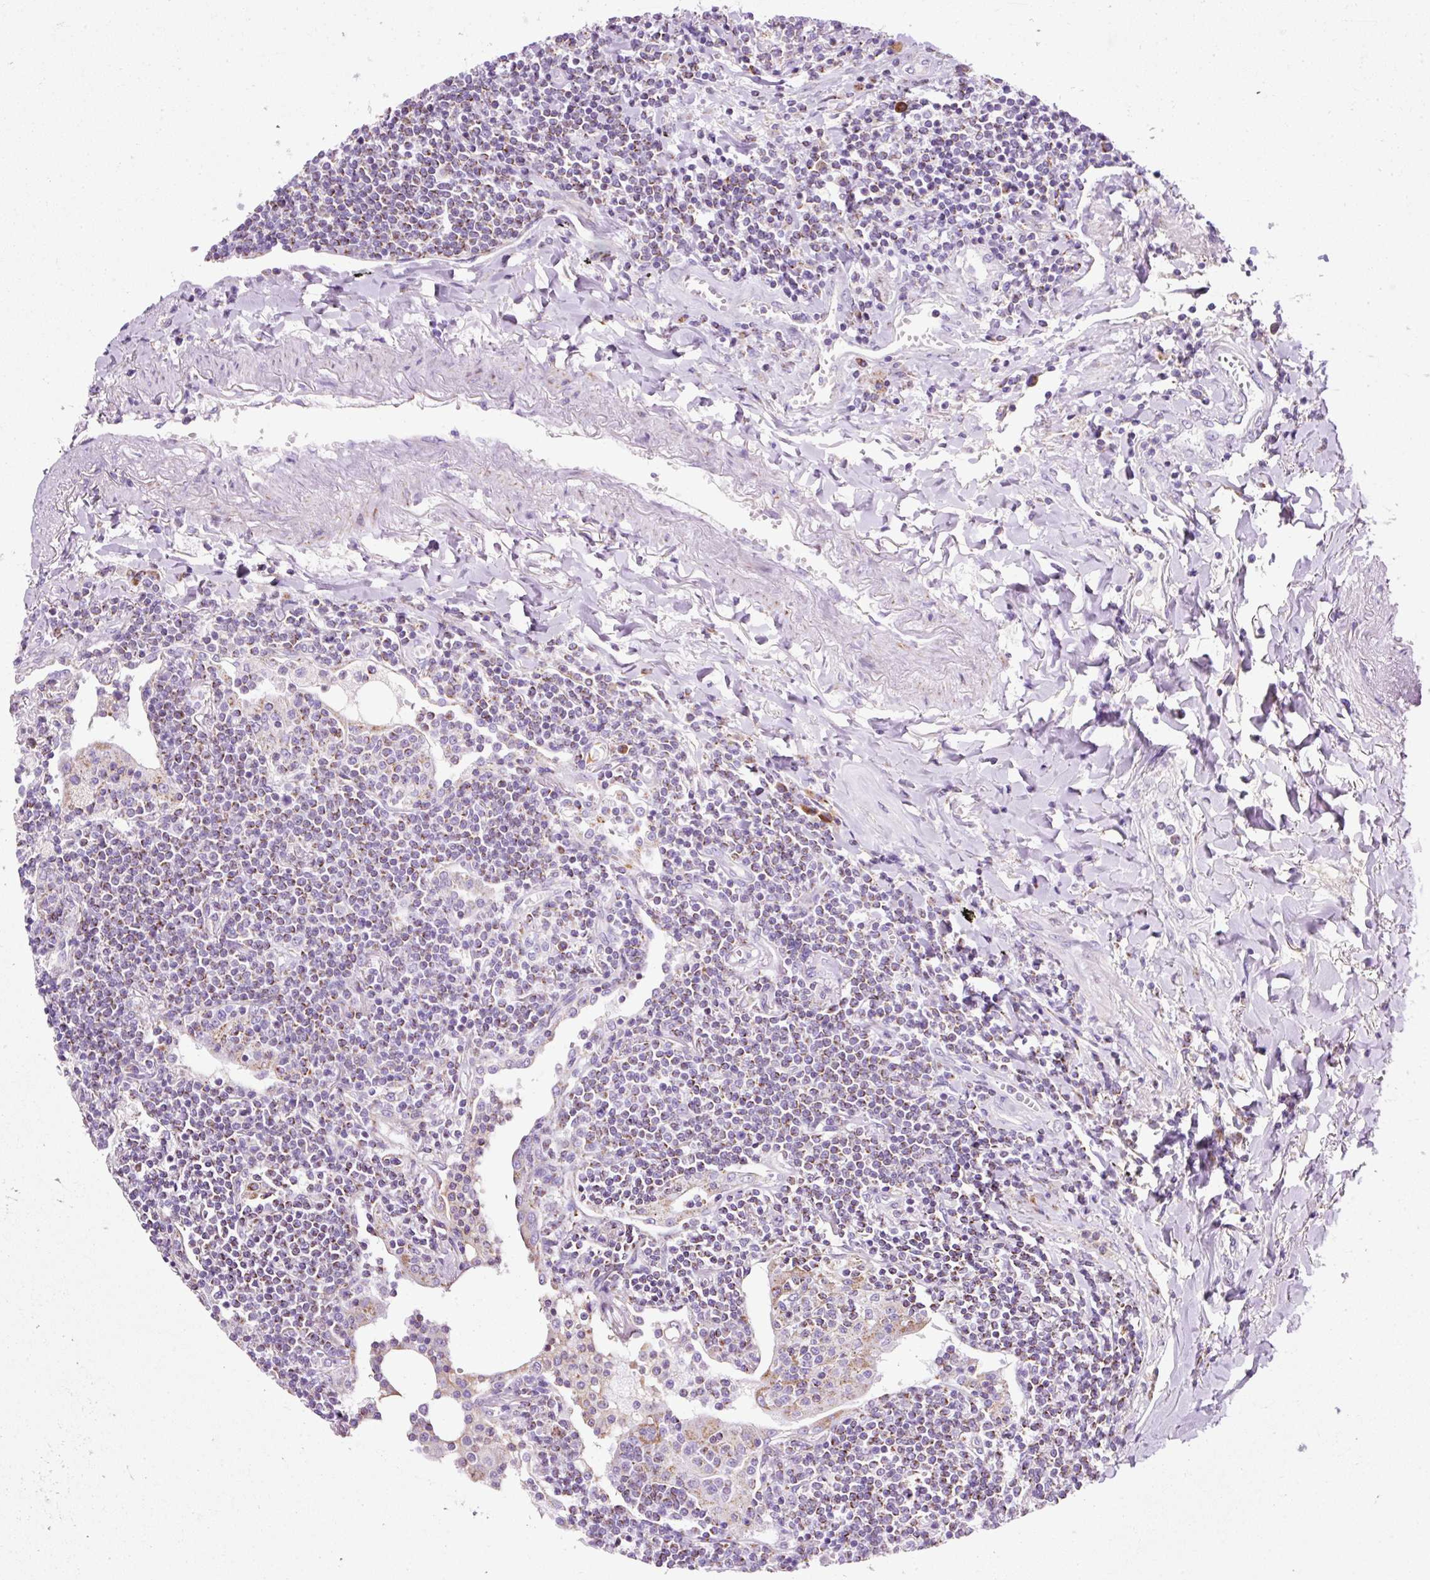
{"staining": {"intensity": "moderate", "quantity": "25%-75%", "location": "cytoplasmic/membranous"}, "tissue": "lymphoma", "cell_type": "Tumor cells", "image_type": "cancer", "snomed": [{"axis": "morphology", "description": "Malignant lymphoma, non-Hodgkin's type, Low grade"}, {"axis": "topography", "description": "Lung"}], "caption": "Tumor cells exhibit medium levels of moderate cytoplasmic/membranous staining in about 25%-75% of cells in lymphoma. The protein of interest is shown in brown color, while the nuclei are stained blue.", "gene": "PLPP2", "patient": {"sex": "female", "age": 71}}